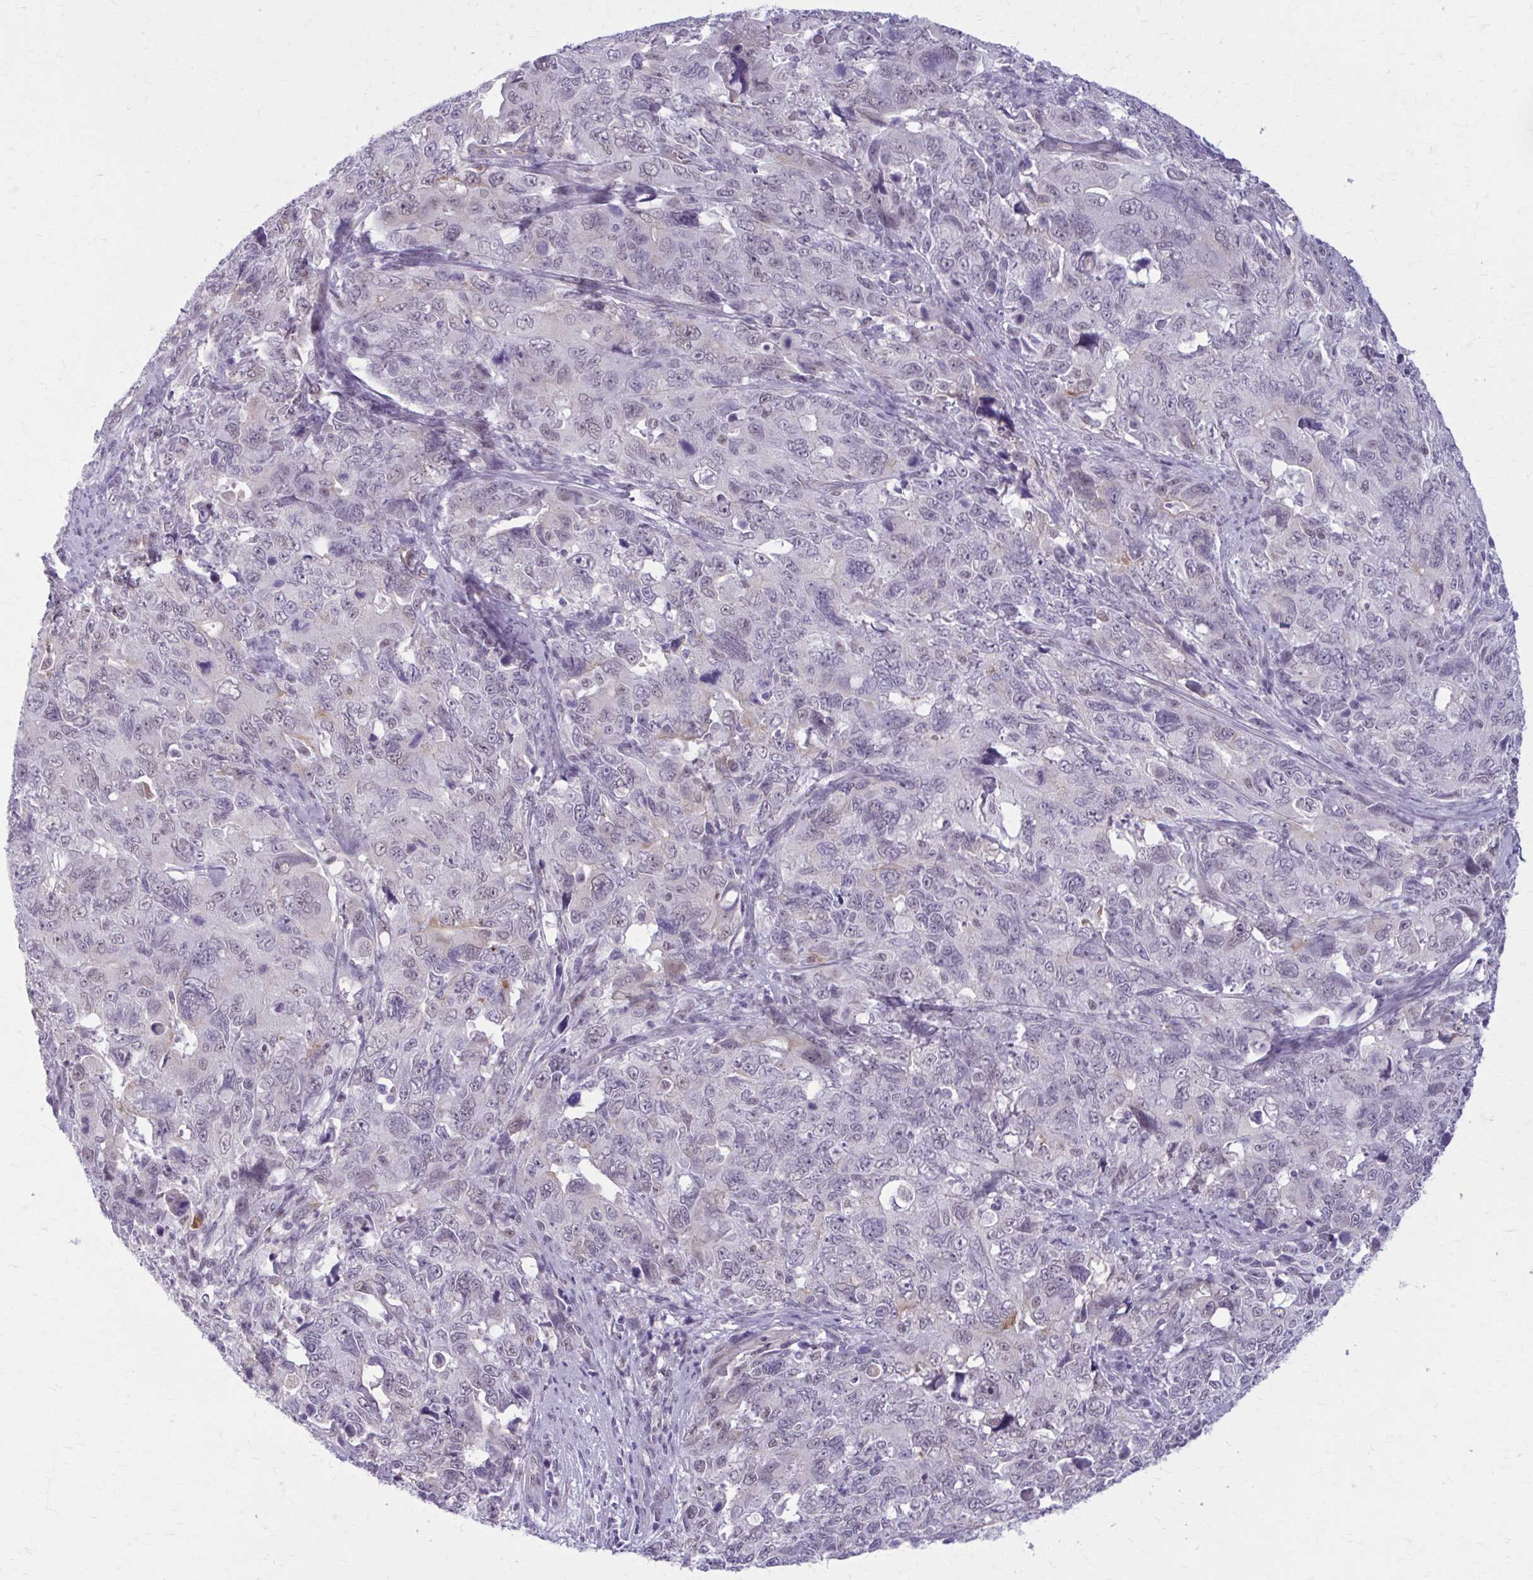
{"staining": {"intensity": "negative", "quantity": "none", "location": "none"}, "tissue": "cervical cancer", "cell_type": "Tumor cells", "image_type": "cancer", "snomed": [{"axis": "morphology", "description": "Adenocarcinoma, NOS"}, {"axis": "topography", "description": "Cervix"}], "caption": "The IHC micrograph has no significant staining in tumor cells of cervical cancer (adenocarcinoma) tissue.", "gene": "NUMBL", "patient": {"sex": "female", "age": 63}}